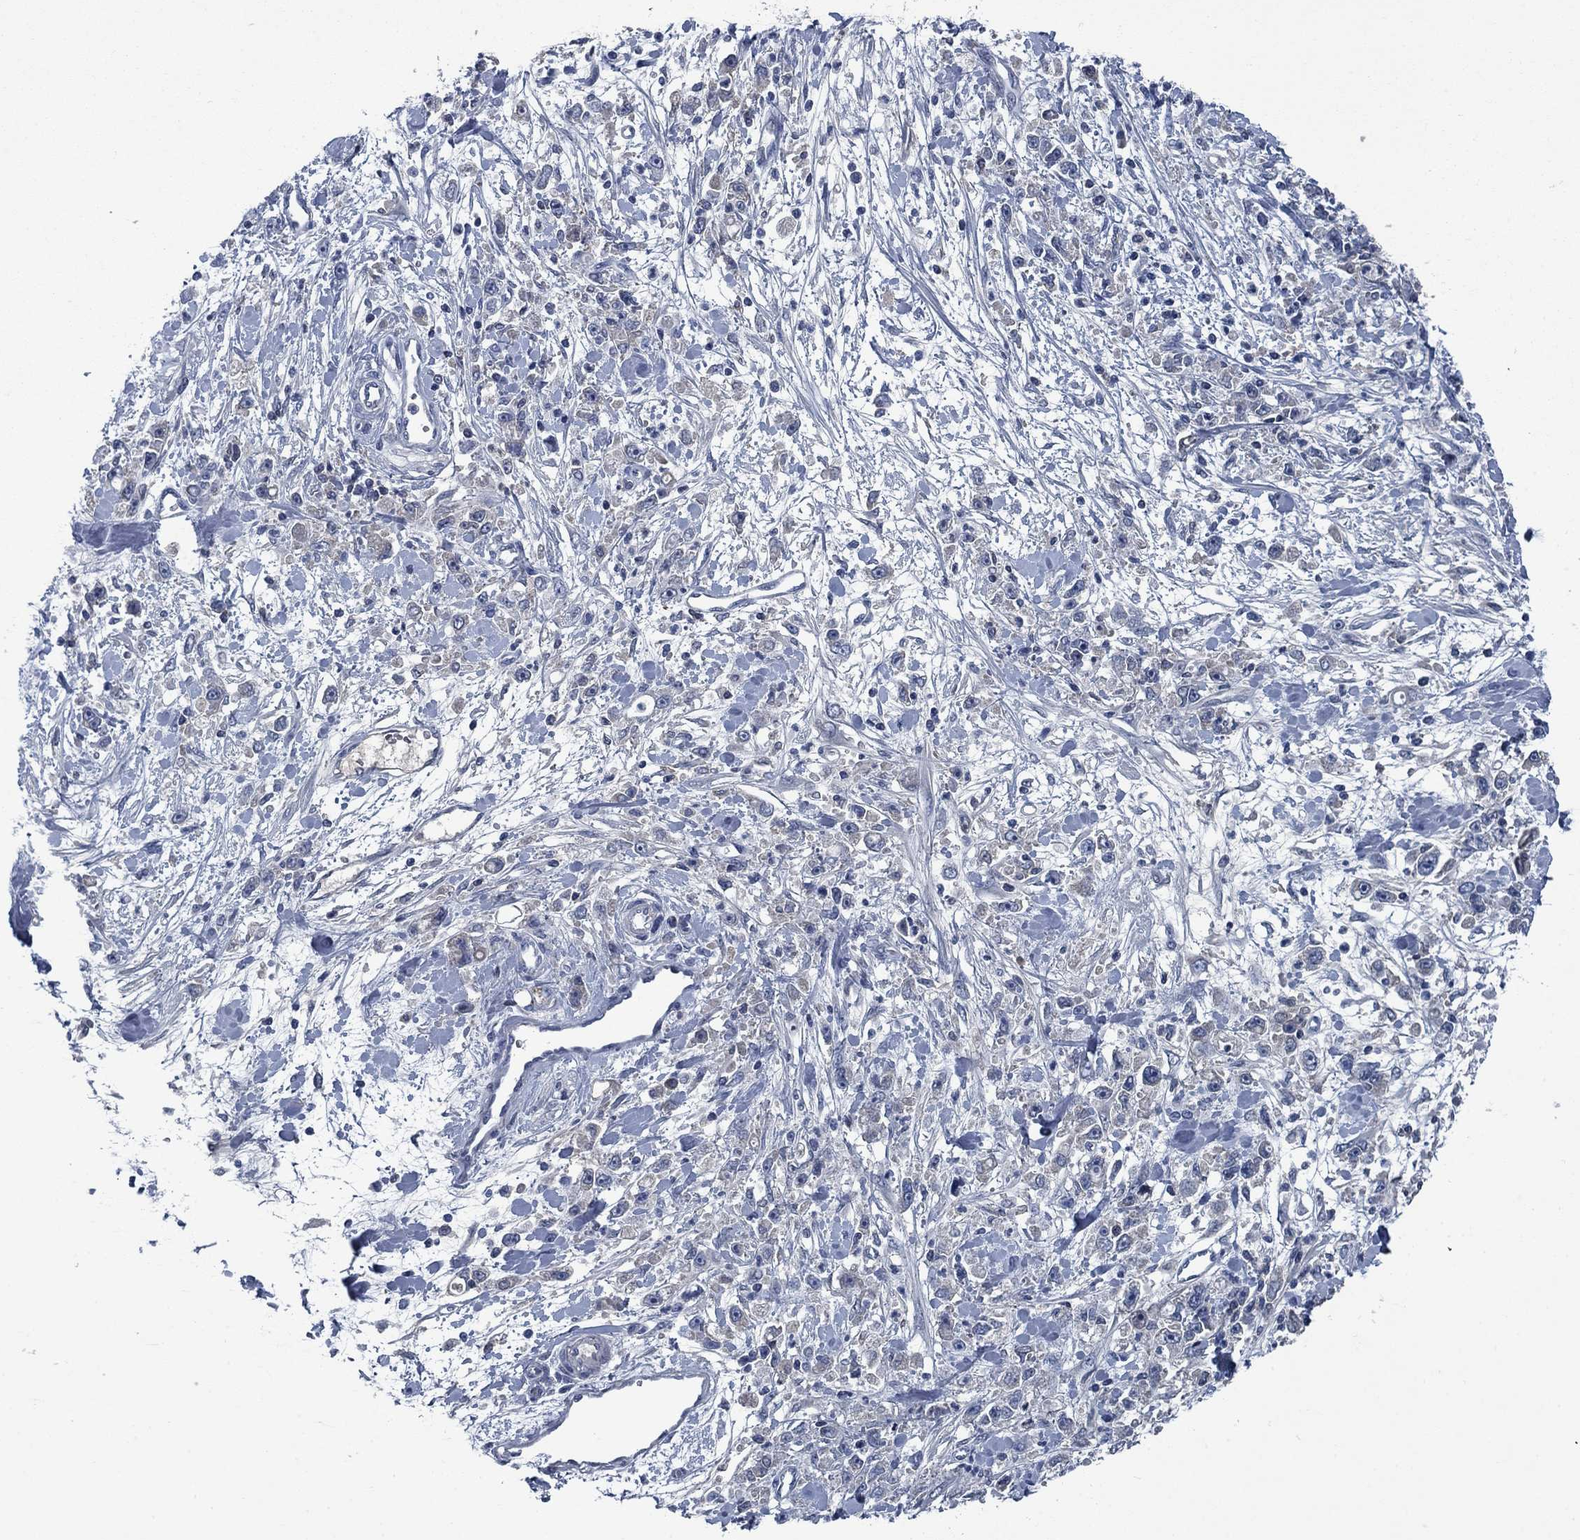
{"staining": {"intensity": "negative", "quantity": "none", "location": "none"}, "tissue": "stomach cancer", "cell_type": "Tumor cells", "image_type": "cancer", "snomed": [{"axis": "morphology", "description": "Adenocarcinoma, NOS"}, {"axis": "topography", "description": "Stomach"}], "caption": "This is an immunohistochemistry micrograph of human stomach cancer (adenocarcinoma). There is no staining in tumor cells.", "gene": "PNMA8A", "patient": {"sex": "female", "age": 59}}